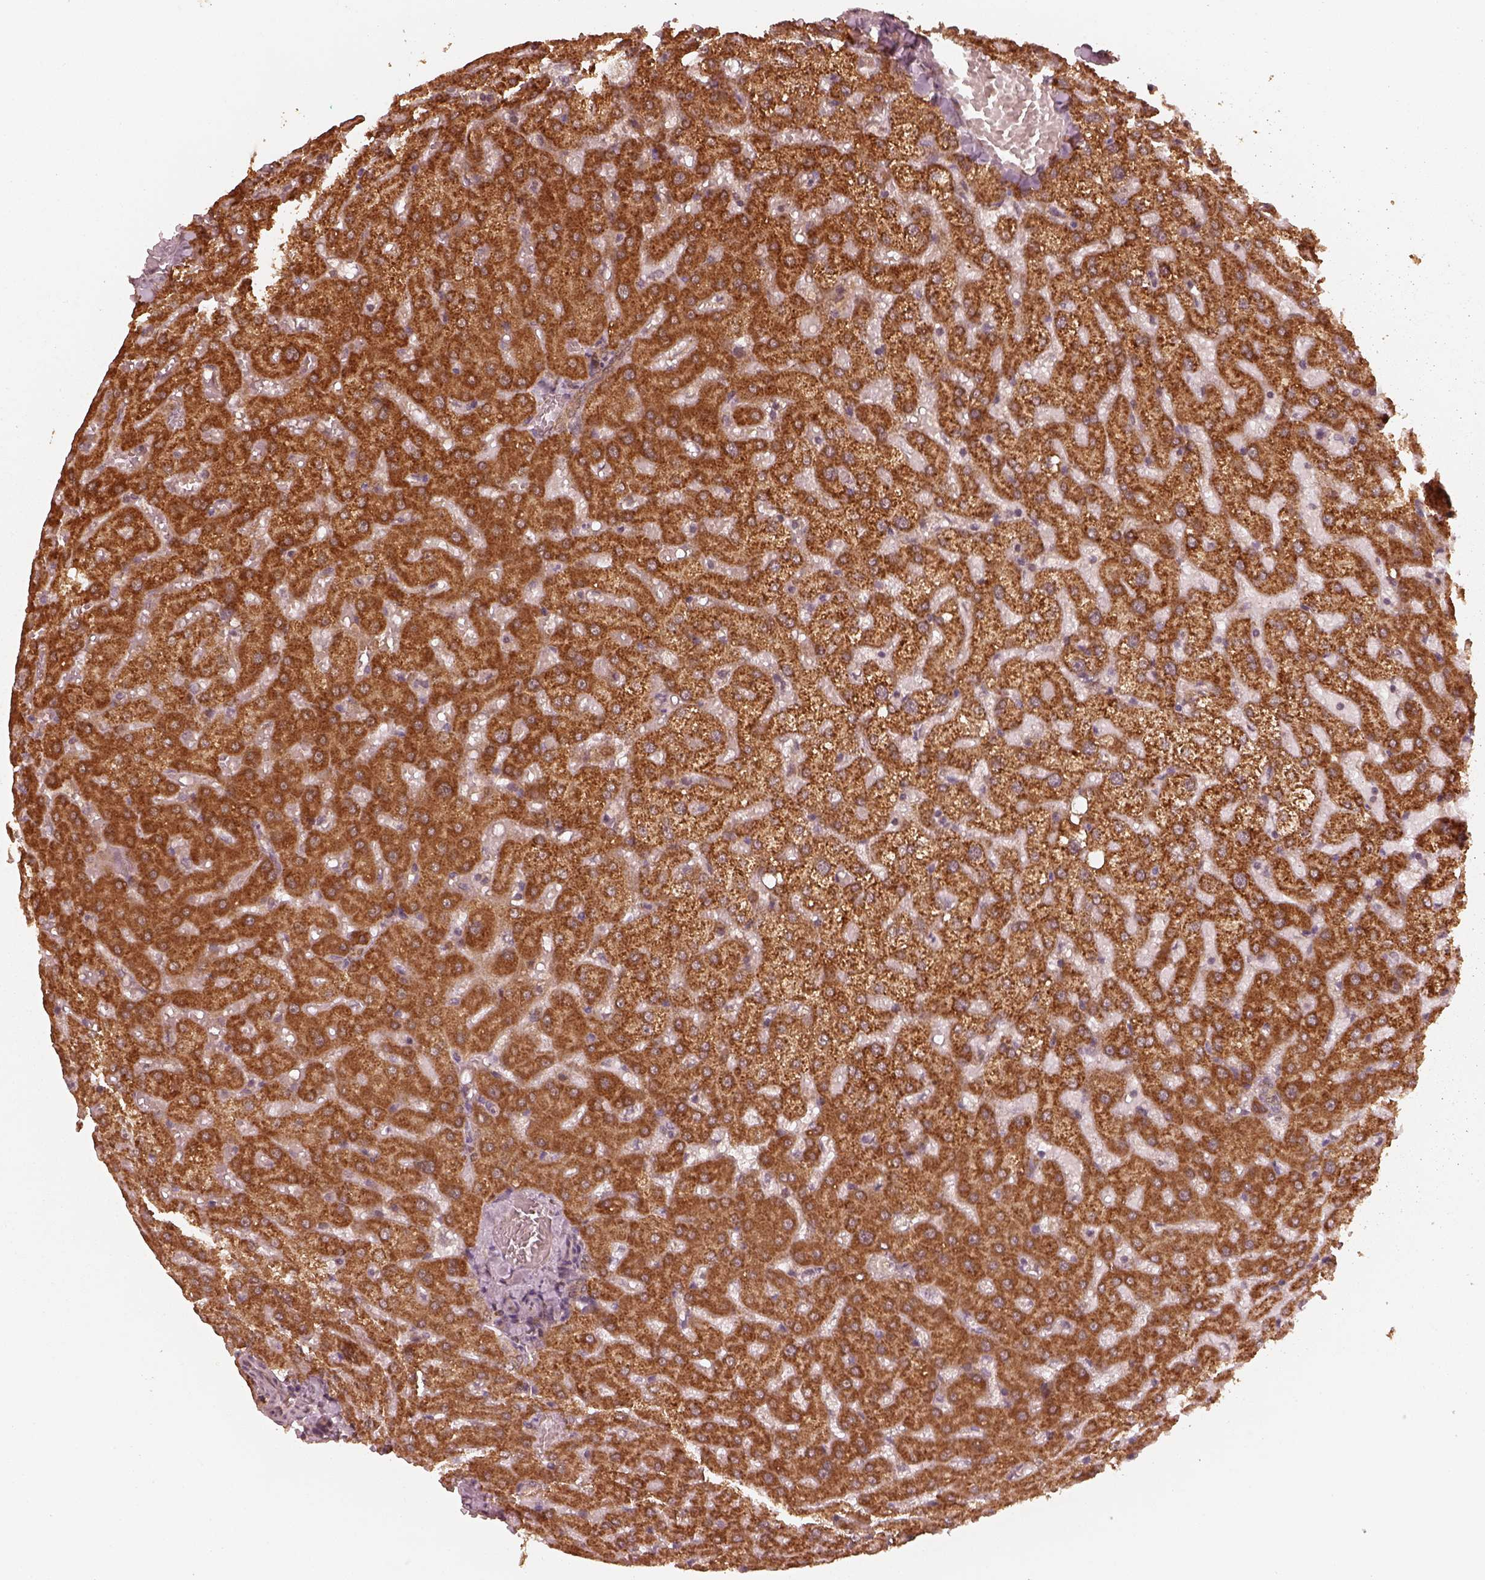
{"staining": {"intensity": "moderate", "quantity": ">75%", "location": "cytoplasmic/membranous"}, "tissue": "liver", "cell_type": "Cholangiocytes", "image_type": "normal", "snomed": [{"axis": "morphology", "description": "Normal tissue, NOS"}, {"axis": "topography", "description": "Liver"}], "caption": "Immunohistochemical staining of unremarkable human liver demonstrates medium levels of moderate cytoplasmic/membranous positivity in approximately >75% of cholangiocytes.", "gene": "DNAJC25", "patient": {"sex": "female", "age": 50}}